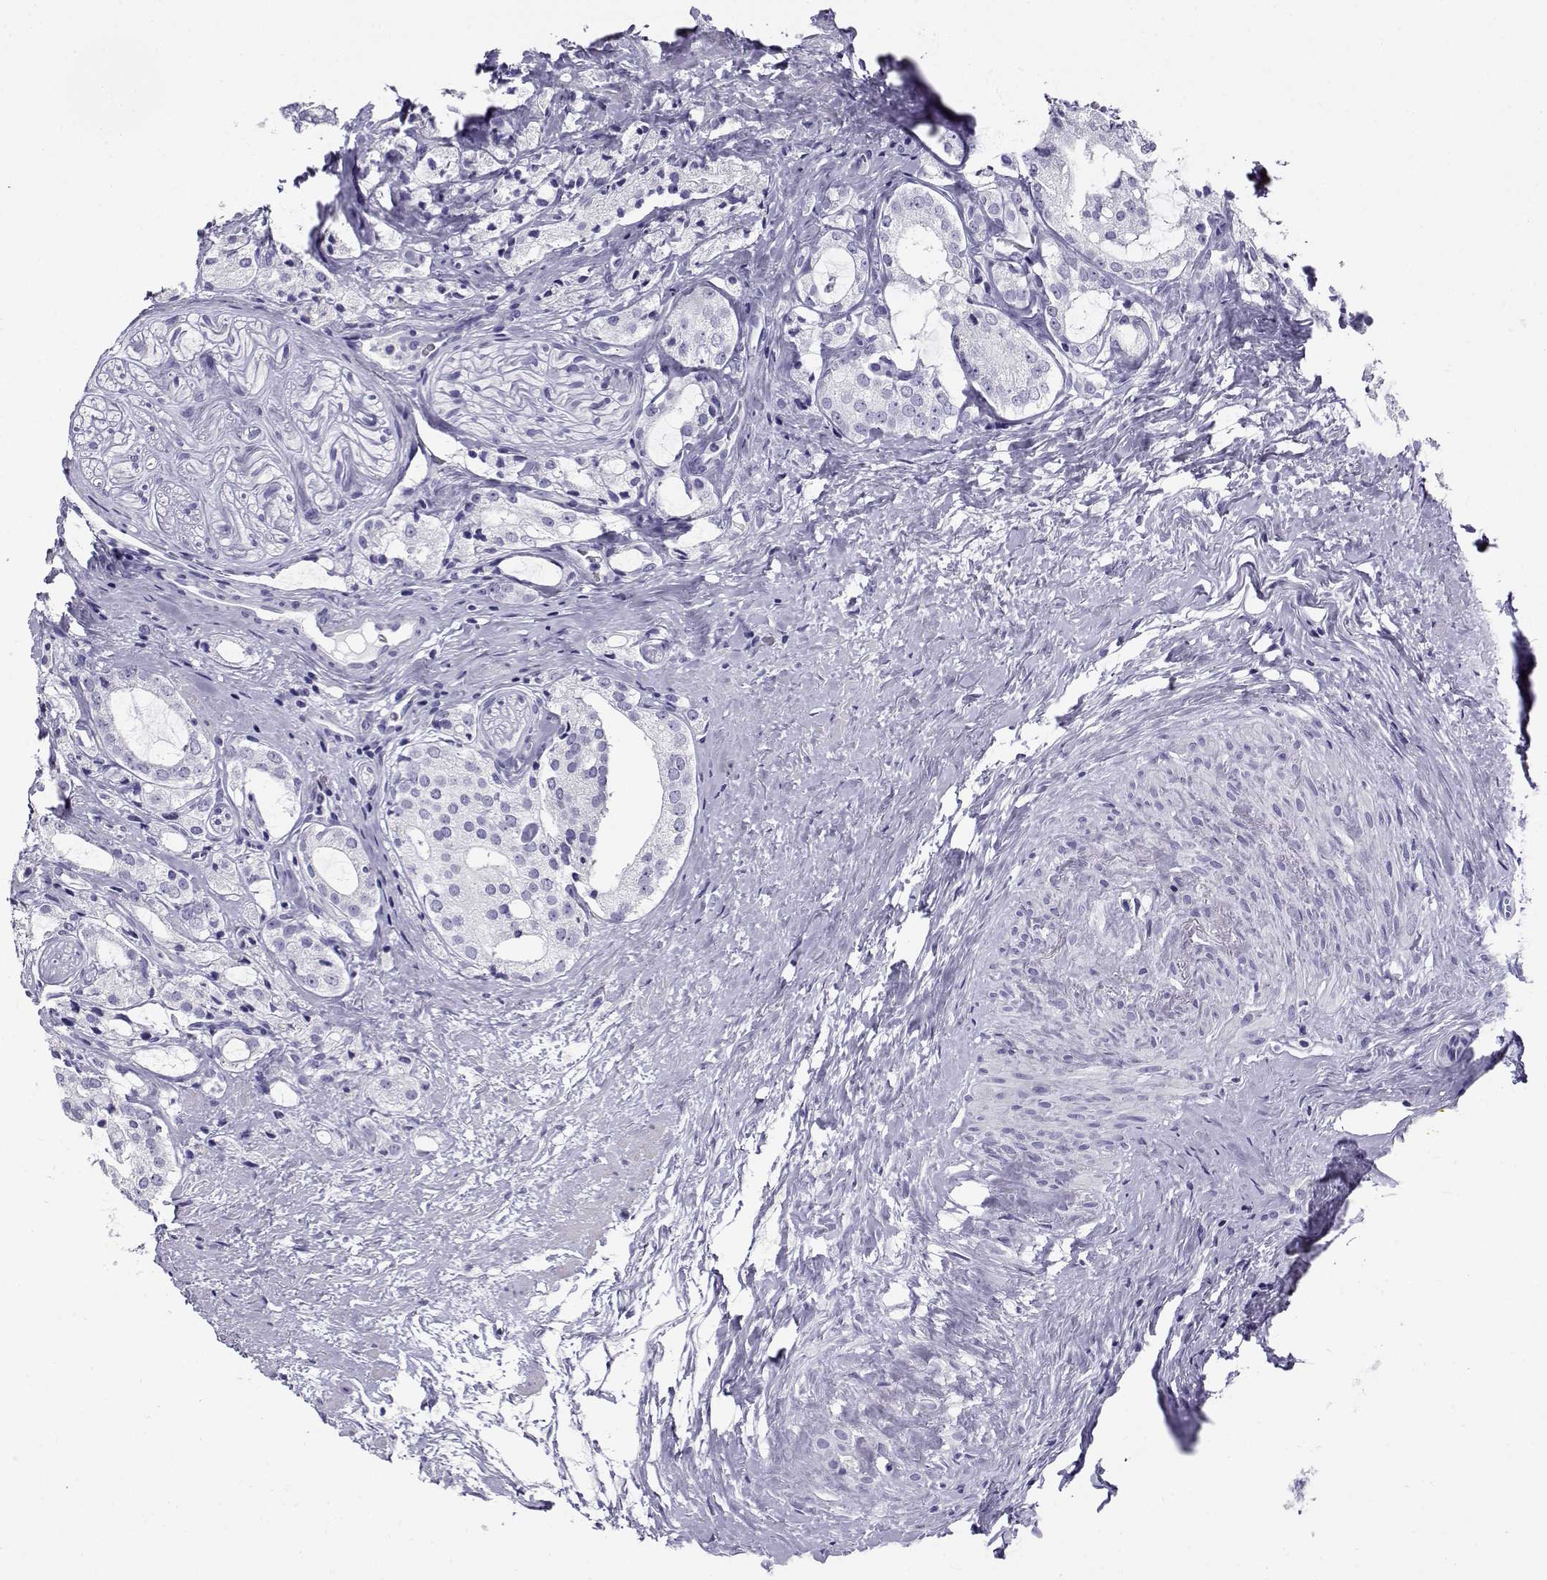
{"staining": {"intensity": "negative", "quantity": "none", "location": "none"}, "tissue": "prostate cancer", "cell_type": "Tumor cells", "image_type": "cancer", "snomed": [{"axis": "morphology", "description": "Adenocarcinoma, NOS"}, {"axis": "topography", "description": "Prostate"}], "caption": "The photomicrograph exhibits no significant expression in tumor cells of adenocarcinoma (prostate).", "gene": "CABS1", "patient": {"sex": "male", "age": 66}}